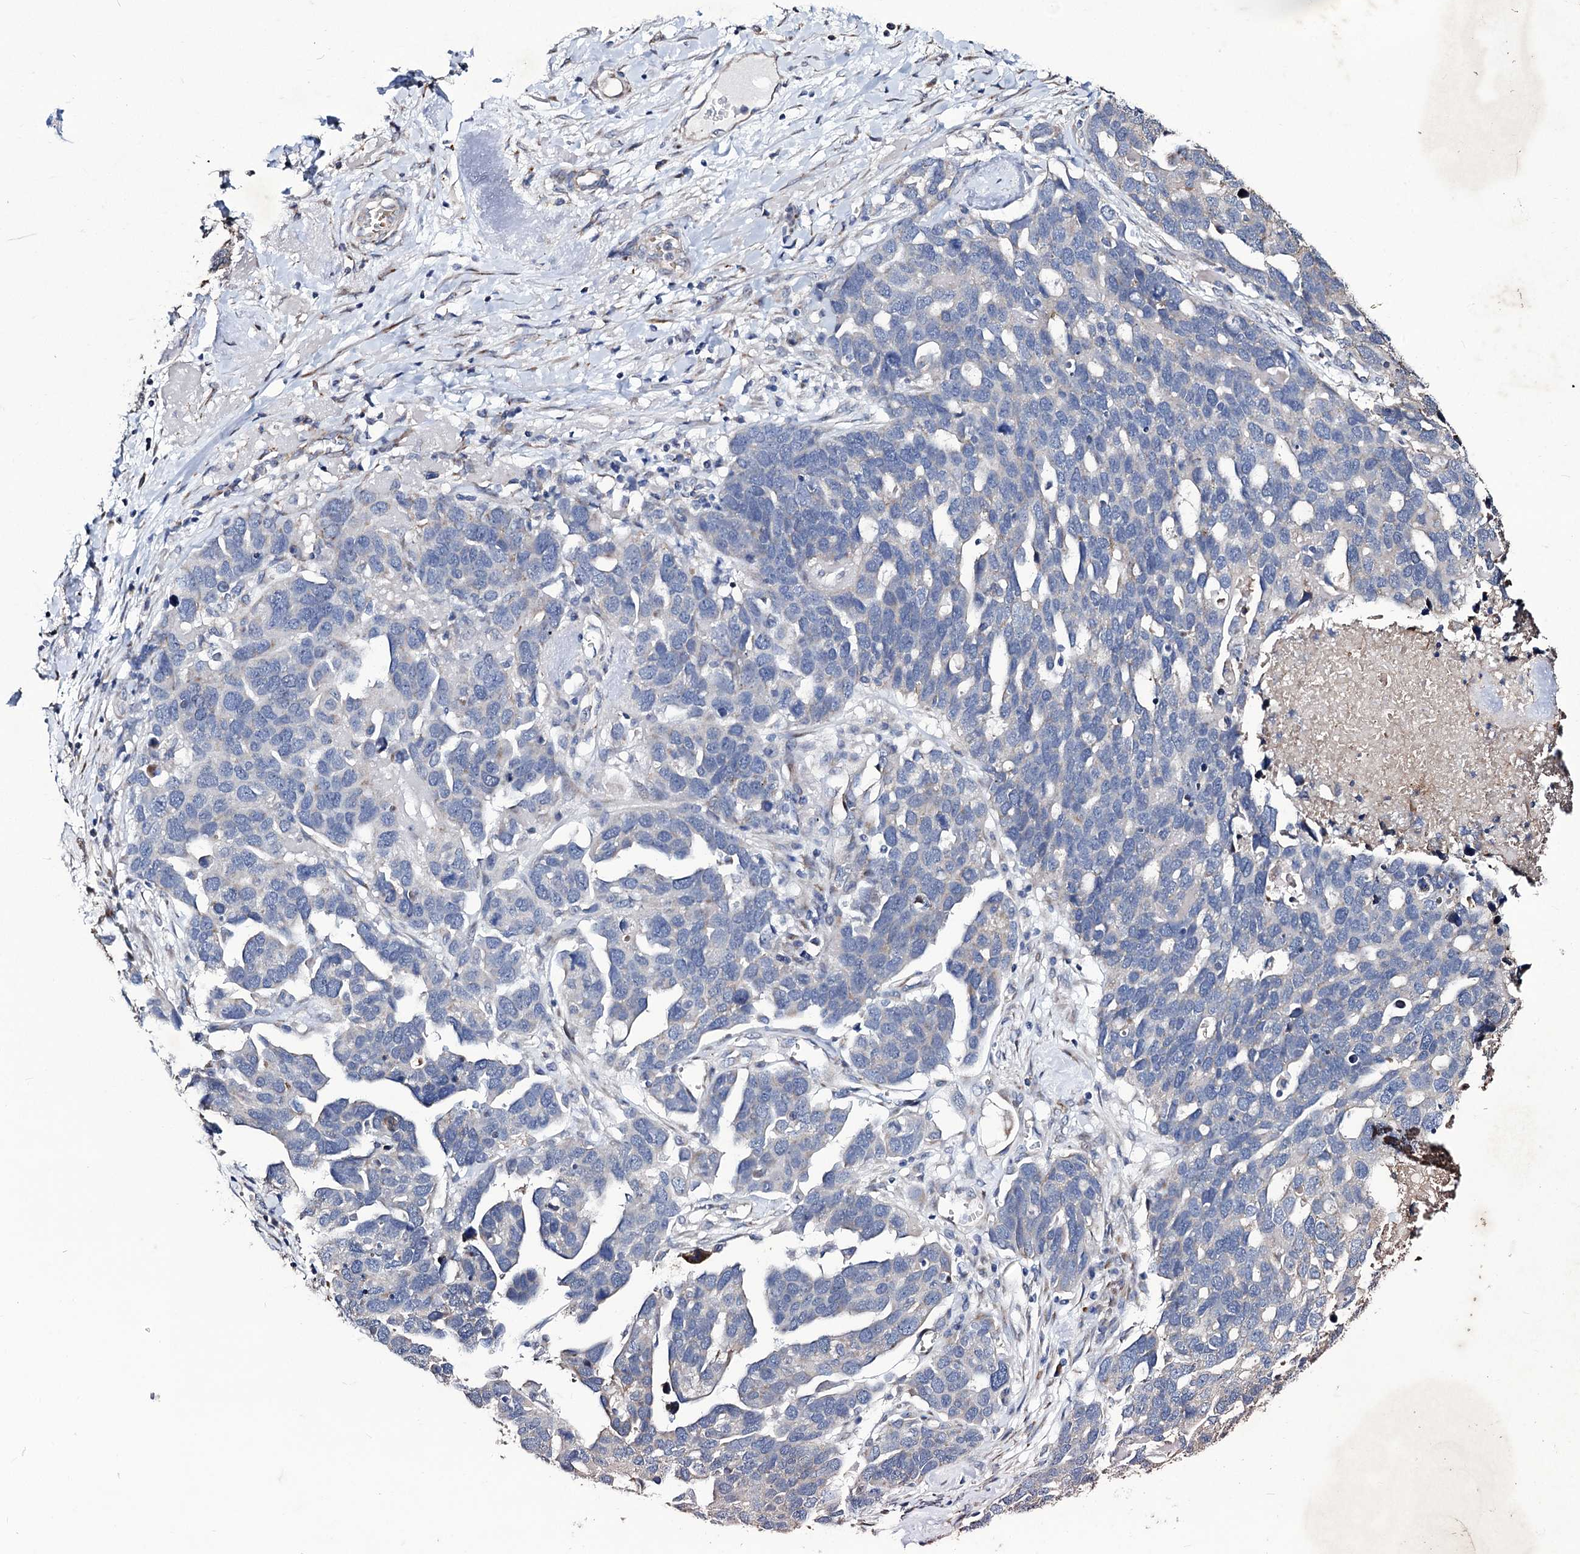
{"staining": {"intensity": "negative", "quantity": "none", "location": "none"}, "tissue": "ovarian cancer", "cell_type": "Tumor cells", "image_type": "cancer", "snomed": [{"axis": "morphology", "description": "Cystadenocarcinoma, serous, NOS"}, {"axis": "topography", "description": "Ovary"}], "caption": "Tumor cells are negative for brown protein staining in serous cystadenocarcinoma (ovarian). (Brightfield microscopy of DAB immunohistochemistry (IHC) at high magnification).", "gene": "TUBGCP5", "patient": {"sex": "female", "age": 54}}